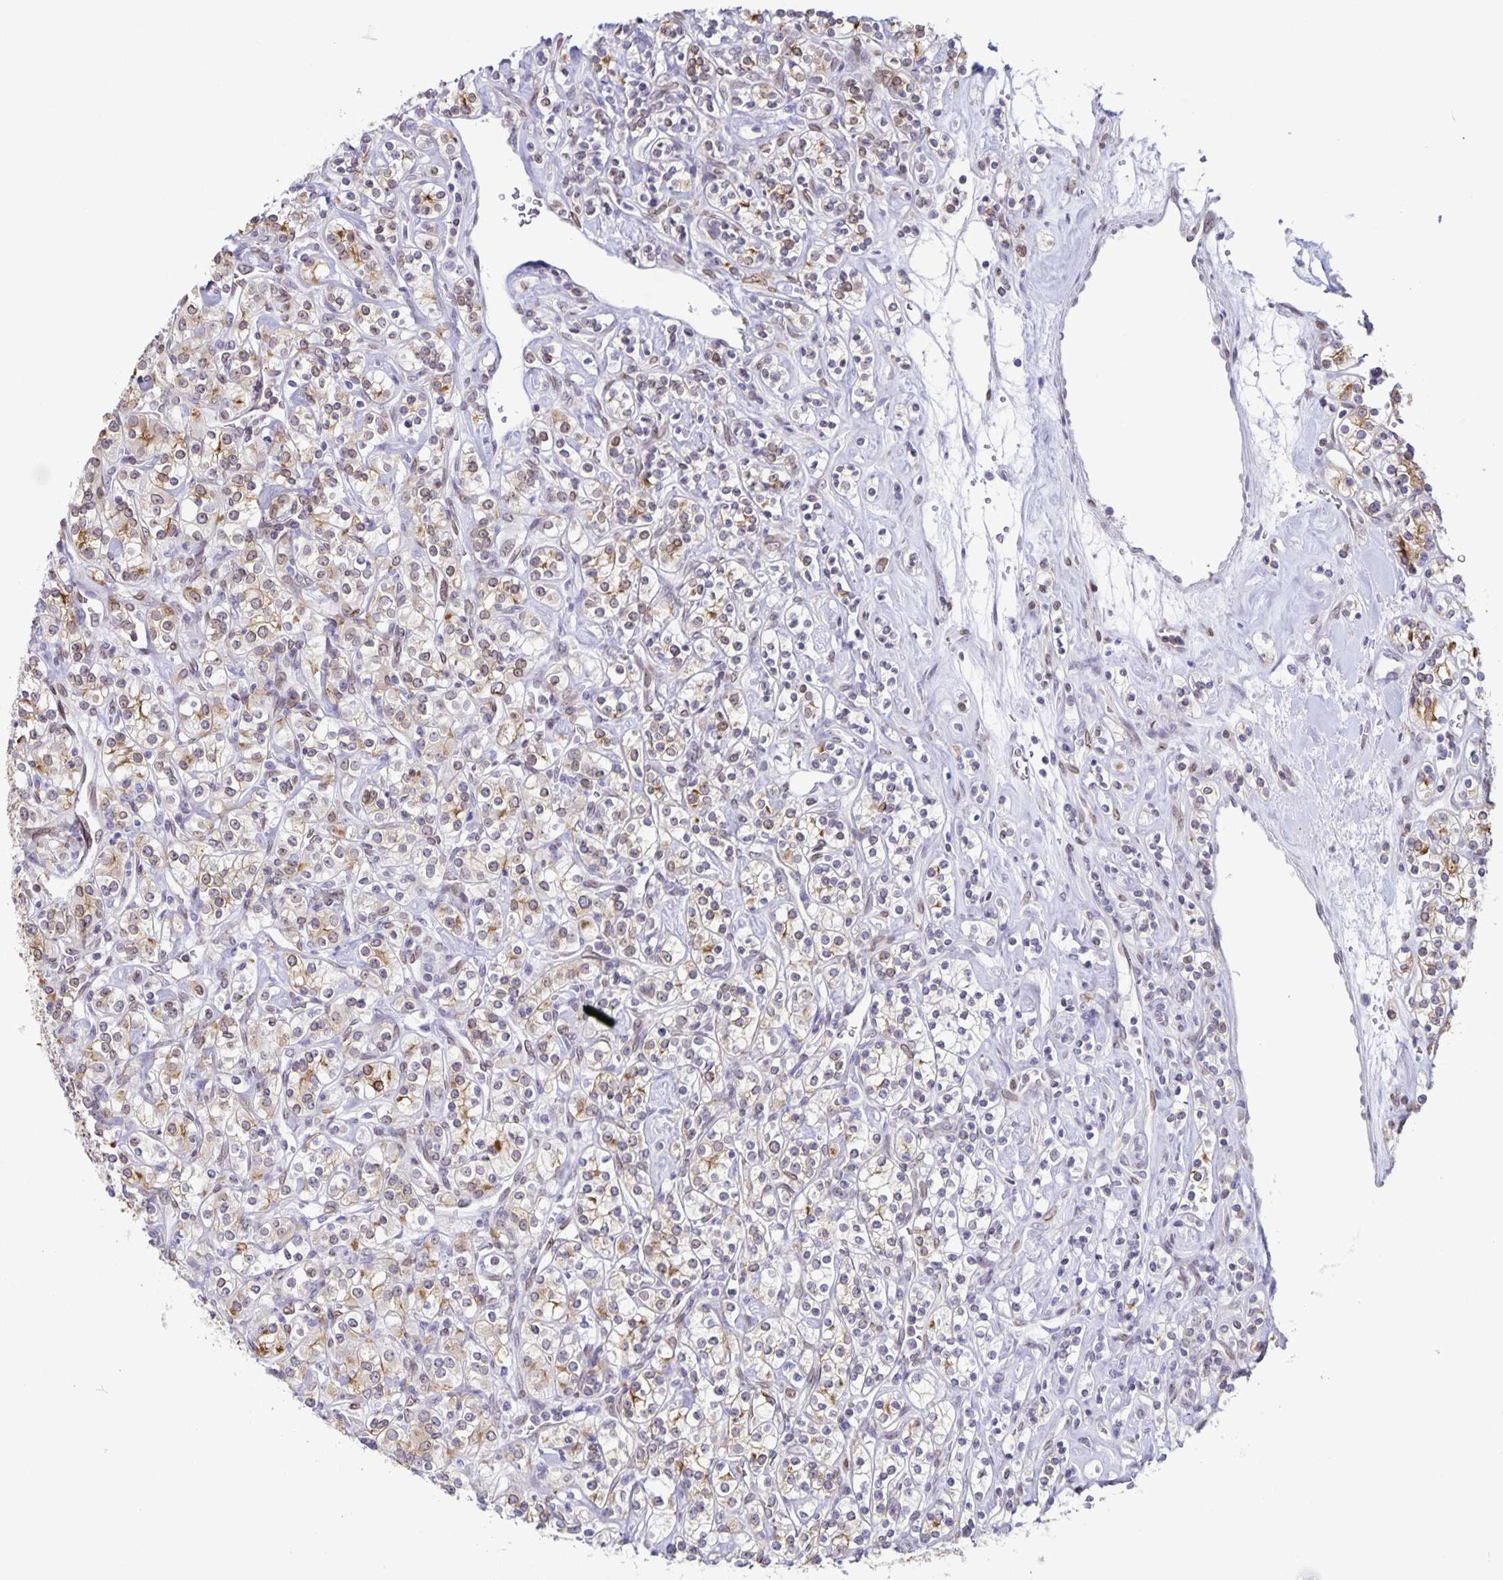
{"staining": {"intensity": "weak", "quantity": "25%-75%", "location": "cytoplasmic/membranous,nuclear"}, "tissue": "renal cancer", "cell_type": "Tumor cells", "image_type": "cancer", "snomed": [{"axis": "morphology", "description": "Adenocarcinoma, NOS"}, {"axis": "topography", "description": "Kidney"}], "caption": "Adenocarcinoma (renal) stained with a protein marker reveals weak staining in tumor cells.", "gene": "SYNE2", "patient": {"sex": "male", "age": 77}}